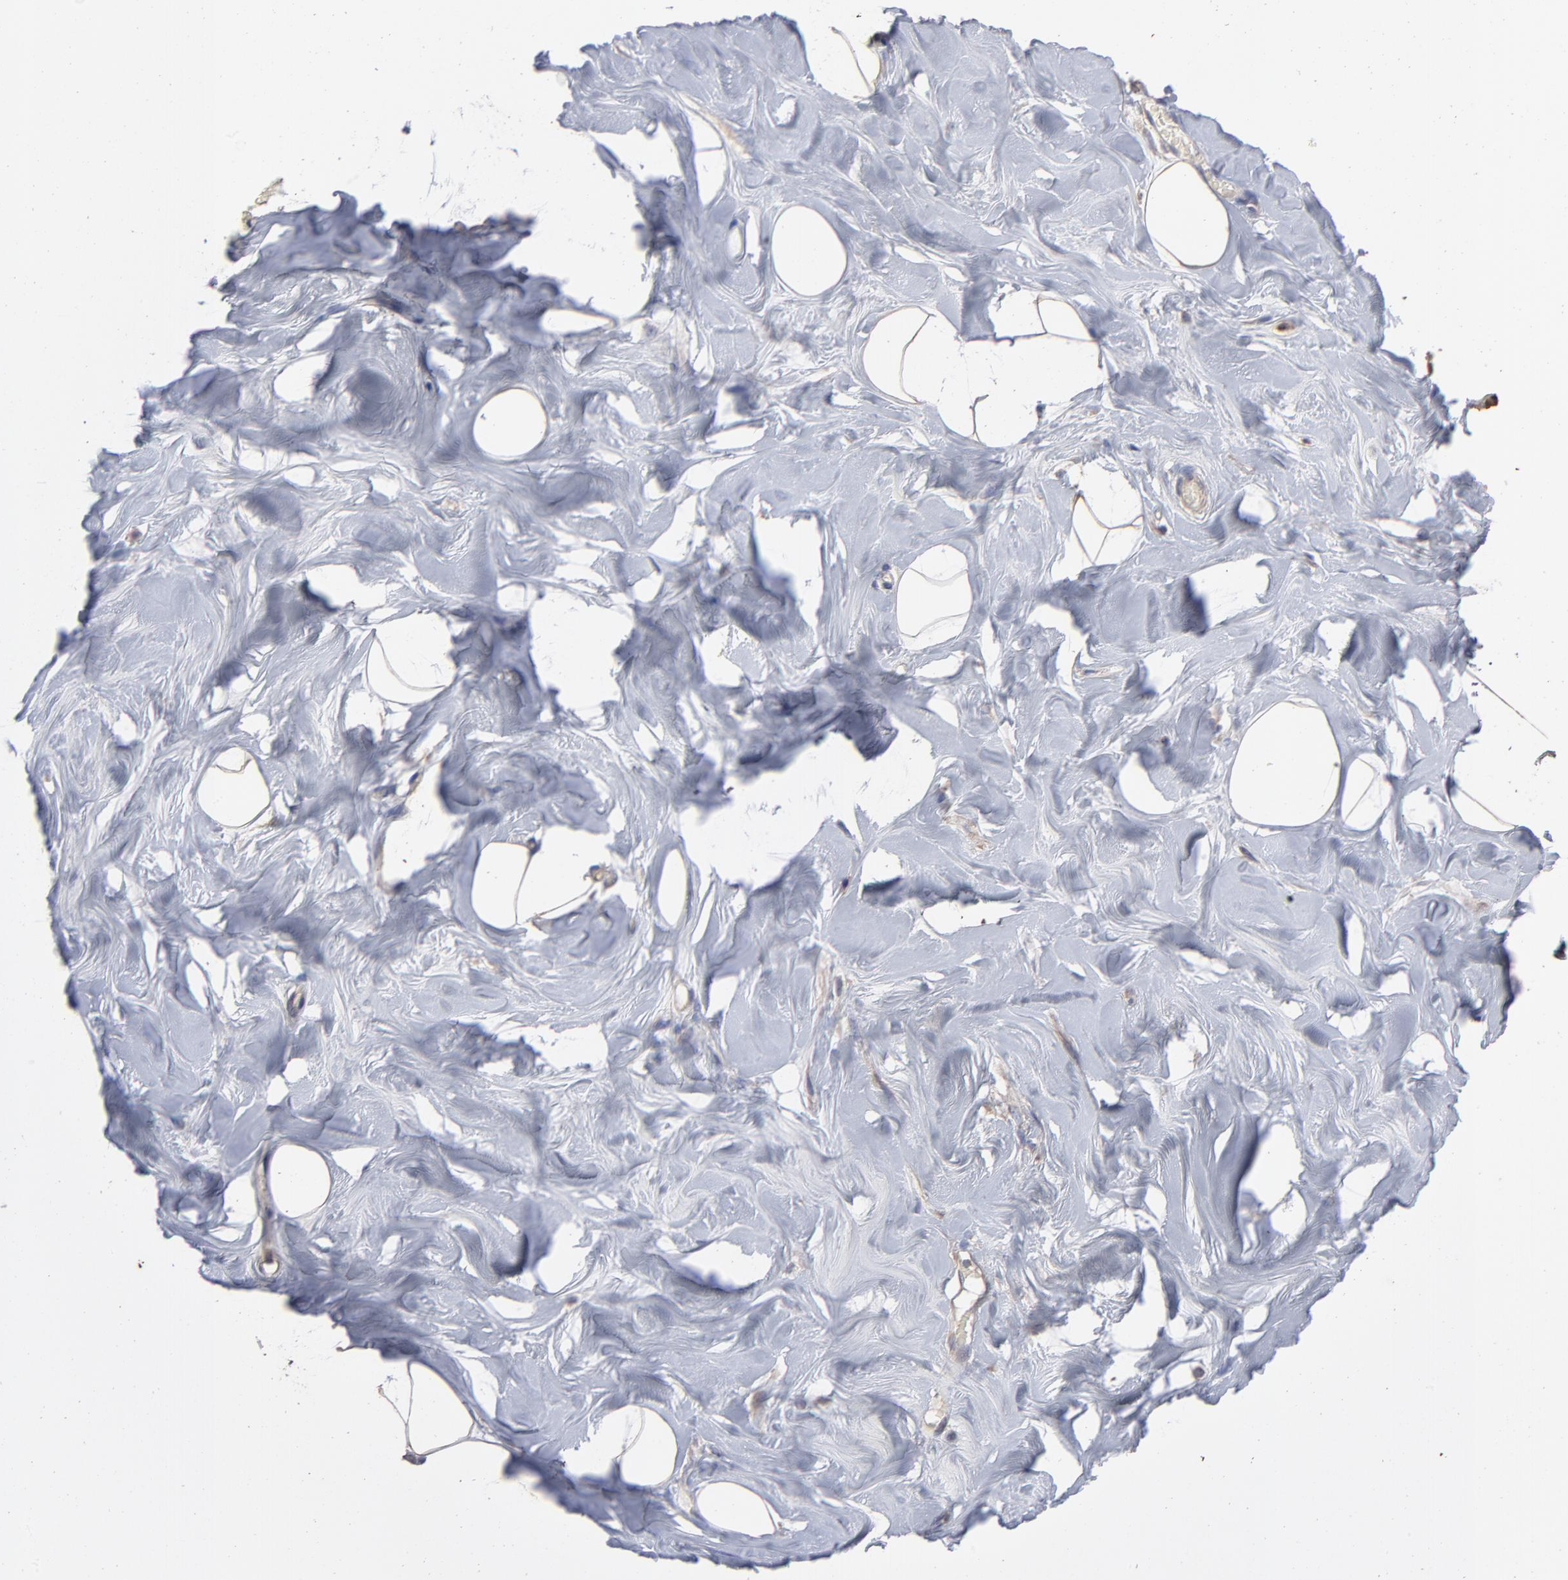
{"staining": {"intensity": "moderate", "quantity": ">75%", "location": "cytoplasmic/membranous"}, "tissue": "breast", "cell_type": "Adipocytes", "image_type": "normal", "snomed": [{"axis": "morphology", "description": "Normal tissue, NOS"}, {"axis": "topography", "description": "Breast"}, {"axis": "topography", "description": "Soft tissue"}], "caption": "IHC (DAB (3,3'-diaminobenzidine)) staining of unremarkable human breast demonstrates moderate cytoplasmic/membranous protein positivity in about >75% of adipocytes.", "gene": "TANGO2", "patient": {"sex": "female", "age": 25}}